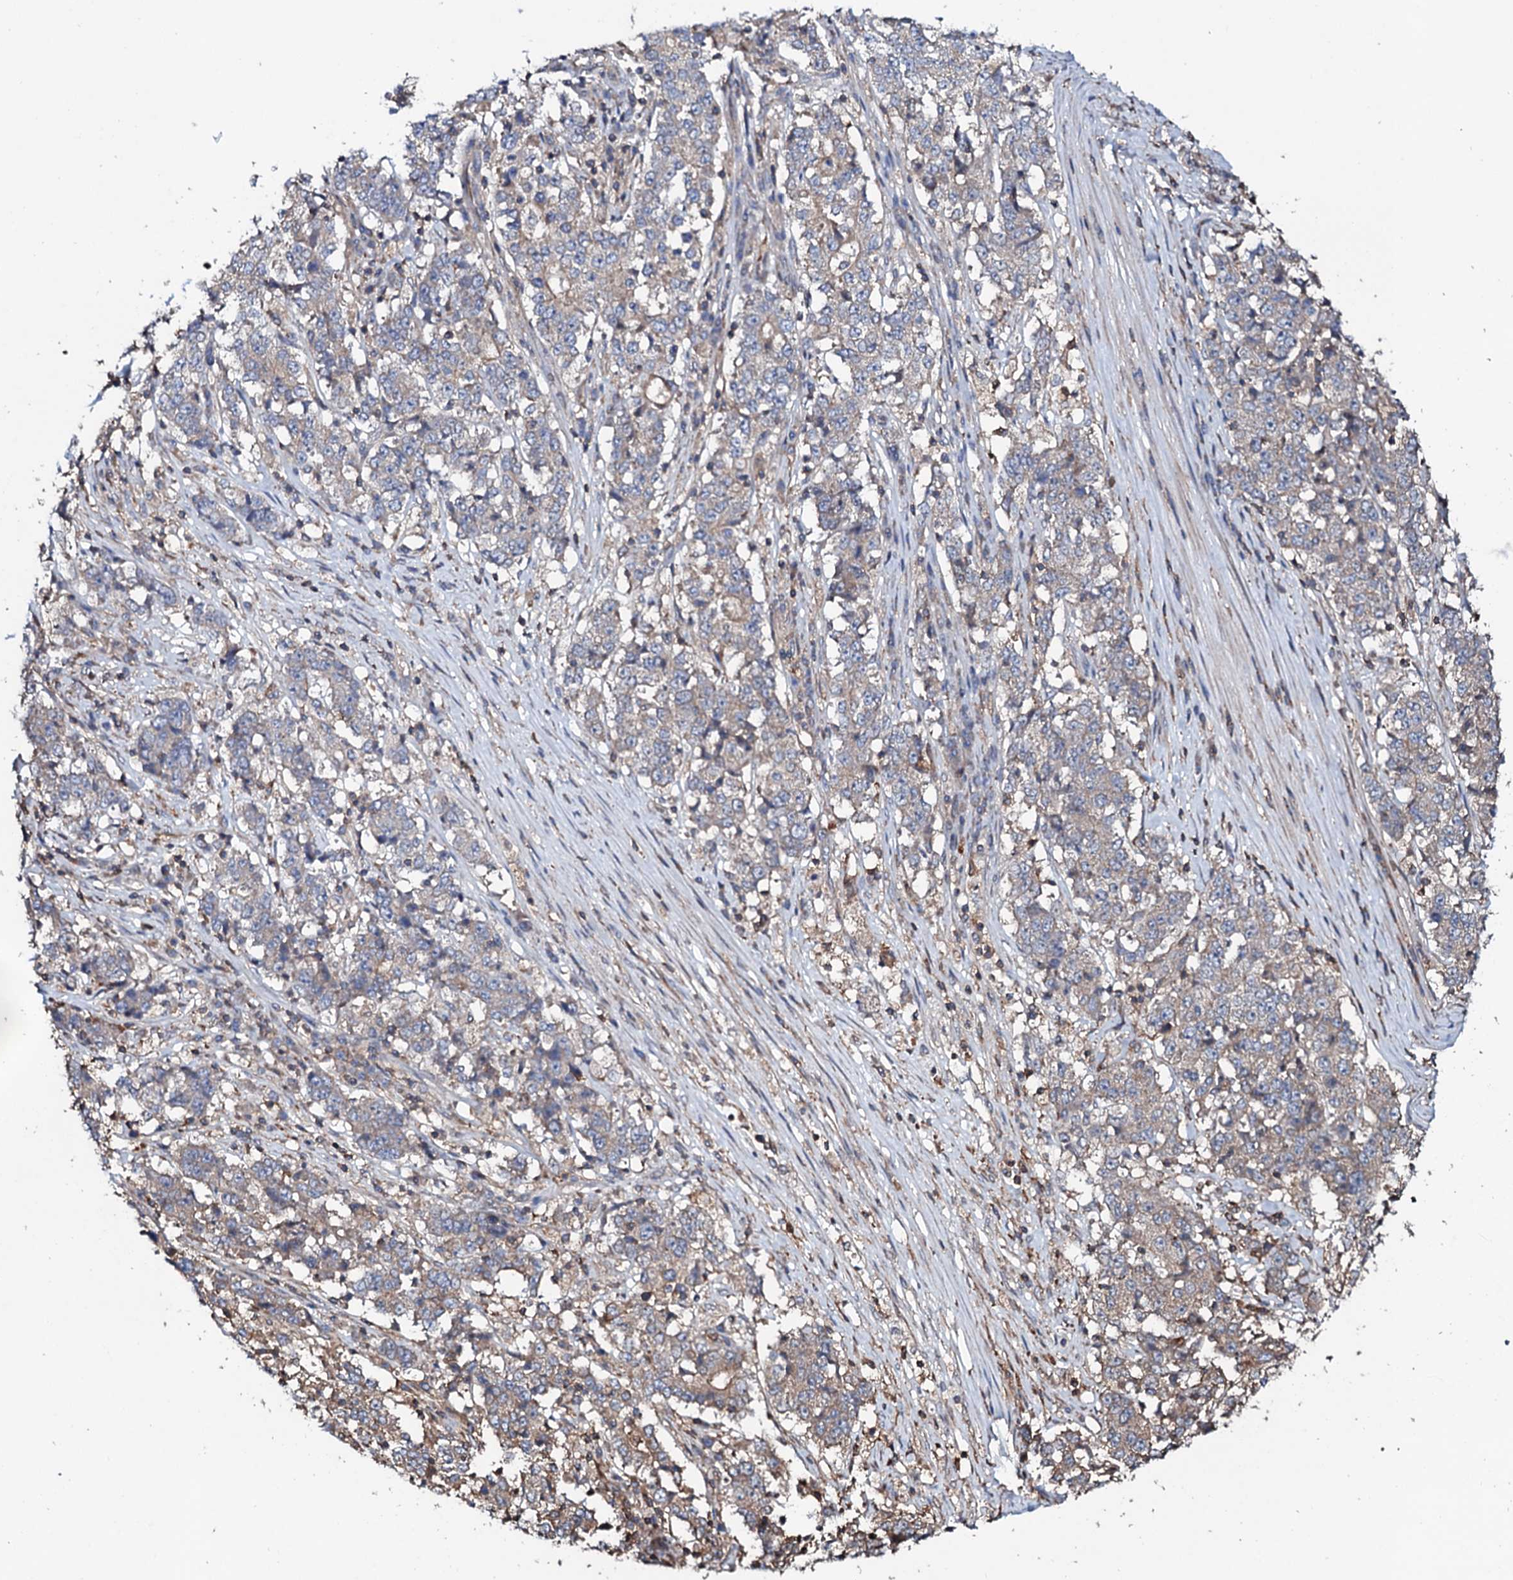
{"staining": {"intensity": "weak", "quantity": "25%-75%", "location": "cytoplasmic/membranous"}, "tissue": "stomach cancer", "cell_type": "Tumor cells", "image_type": "cancer", "snomed": [{"axis": "morphology", "description": "Adenocarcinoma, NOS"}, {"axis": "topography", "description": "Stomach"}], "caption": "Stomach adenocarcinoma was stained to show a protein in brown. There is low levels of weak cytoplasmic/membranous positivity in approximately 25%-75% of tumor cells.", "gene": "COG6", "patient": {"sex": "male", "age": 59}}